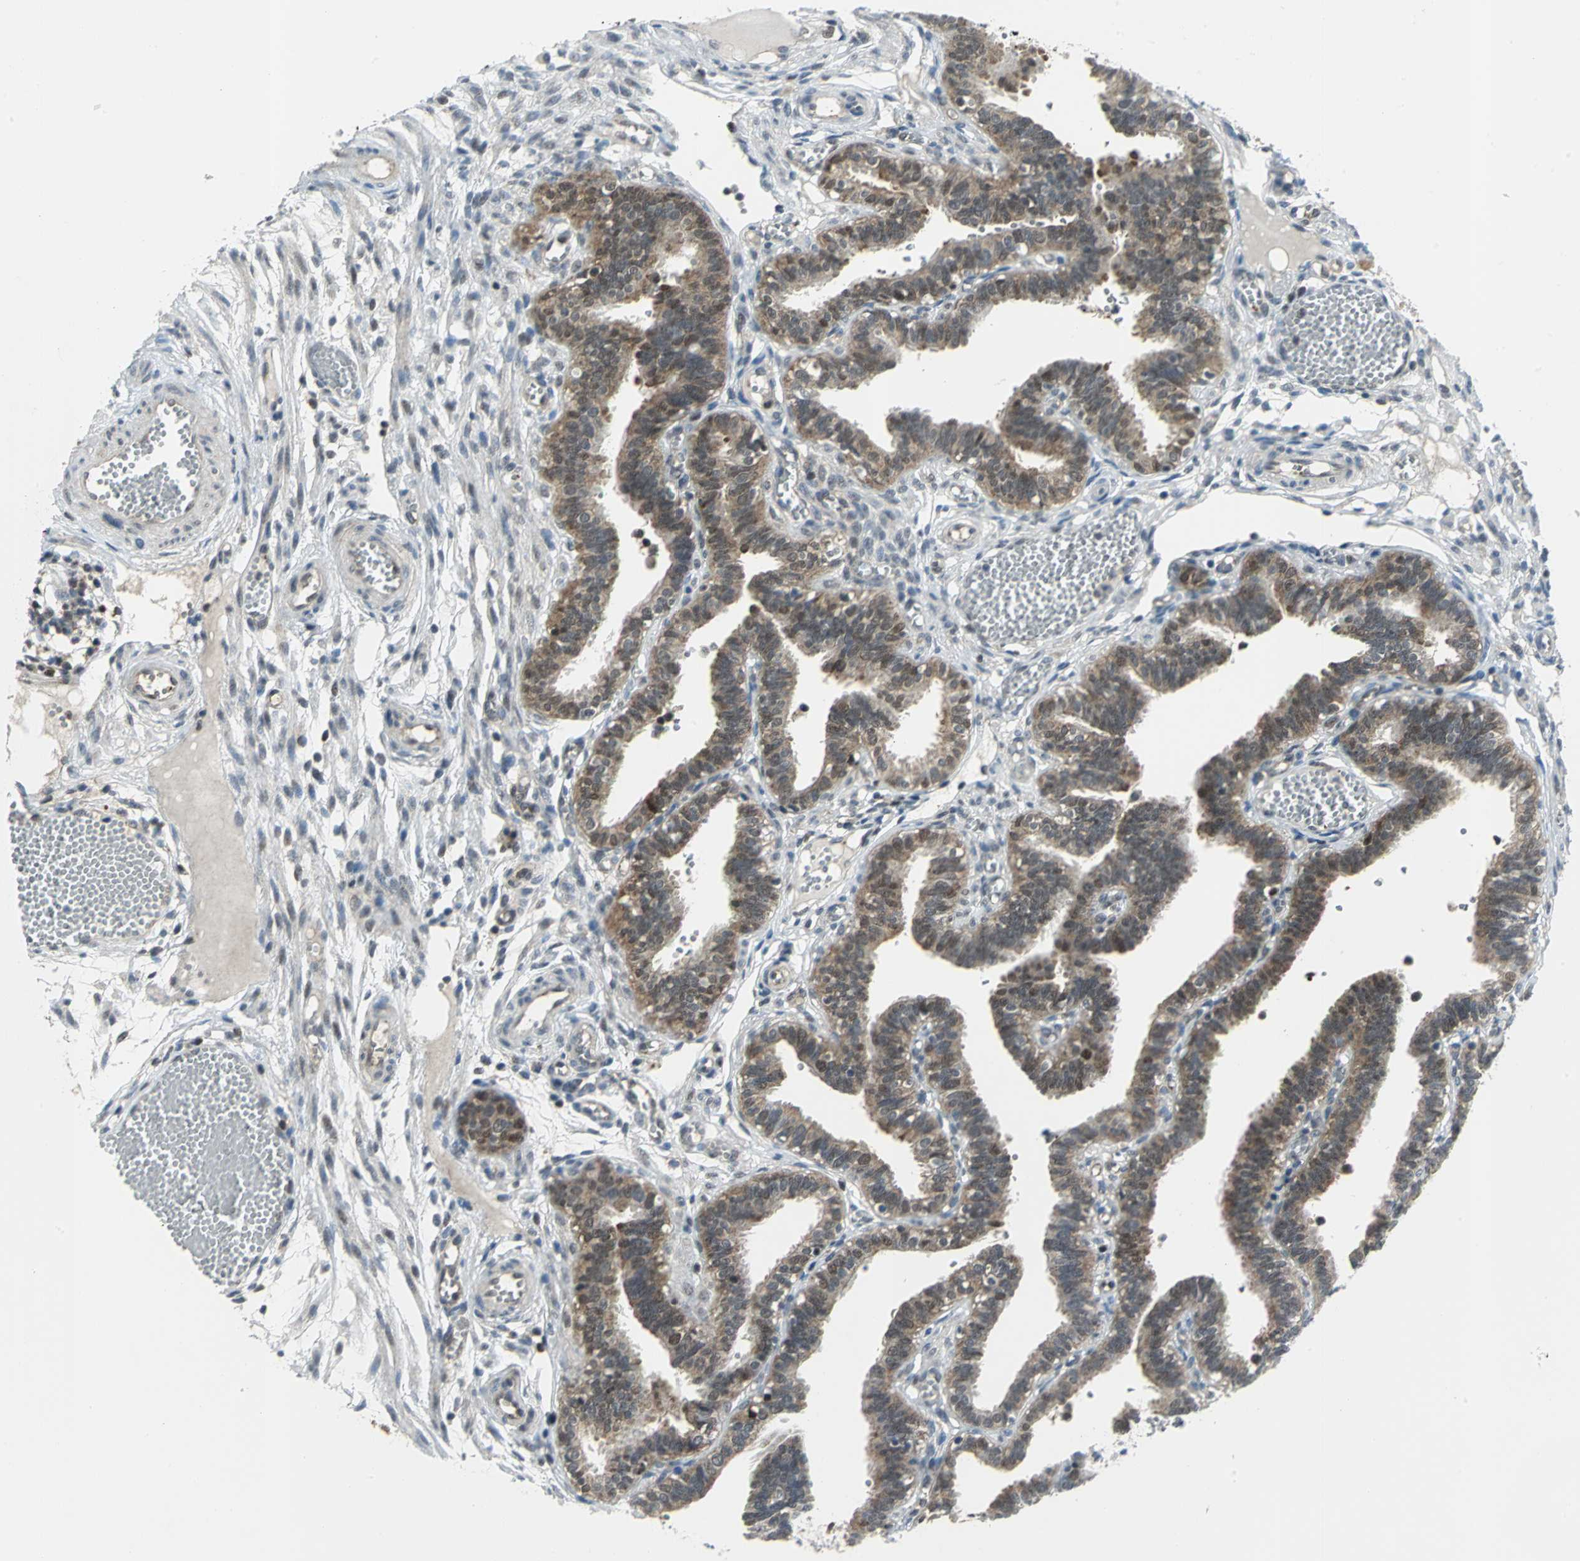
{"staining": {"intensity": "moderate", "quantity": ">75%", "location": "cytoplasmic/membranous"}, "tissue": "fallopian tube", "cell_type": "Glandular cells", "image_type": "normal", "snomed": [{"axis": "morphology", "description": "Normal tissue, NOS"}, {"axis": "topography", "description": "Fallopian tube"}], "caption": "A brown stain labels moderate cytoplasmic/membranous expression of a protein in glandular cells of benign human fallopian tube. (DAB (3,3'-diaminobenzidine) = brown stain, brightfield microscopy at high magnification).", "gene": "PSMA4", "patient": {"sex": "female", "age": 29}}